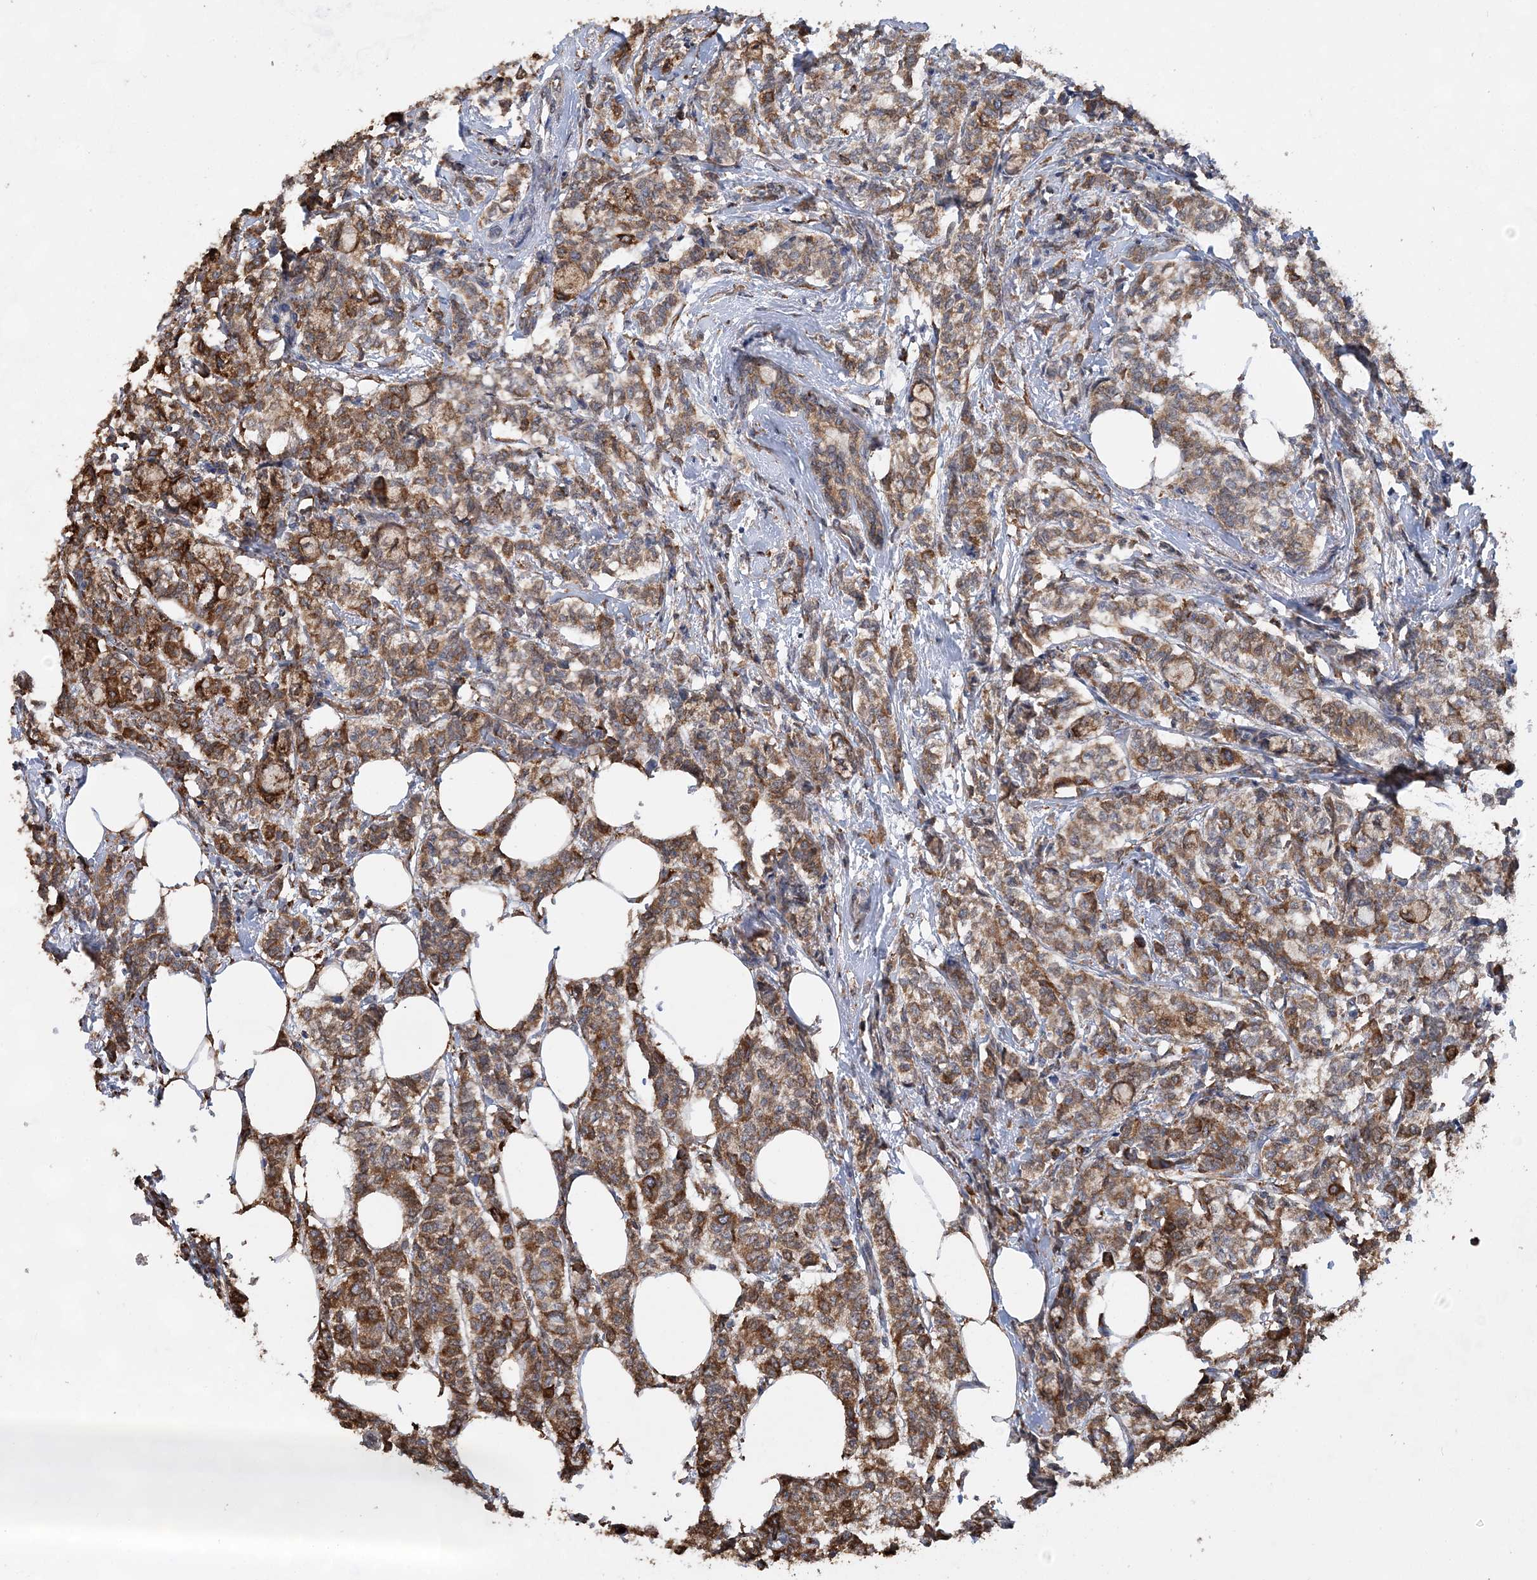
{"staining": {"intensity": "moderate", "quantity": ">75%", "location": "cytoplasmic/membranous"}, "tissue": "breast cancer", "cell_type": "Tumor cells", "image_type": "cancer", "snomed": [{"axis": "morphology", "description": "Lobular carcinoma"}, {"axis": "topography", "description": "Breast"}], "caption": "A histopathology image of breast cancer (lobular carcinoma) stained for a protein exhibits moderate cytoplasmic/membranous brown staining in tumor cells.", "gene": "WDR12", "patient": {"sex": "female", "age": 60}}